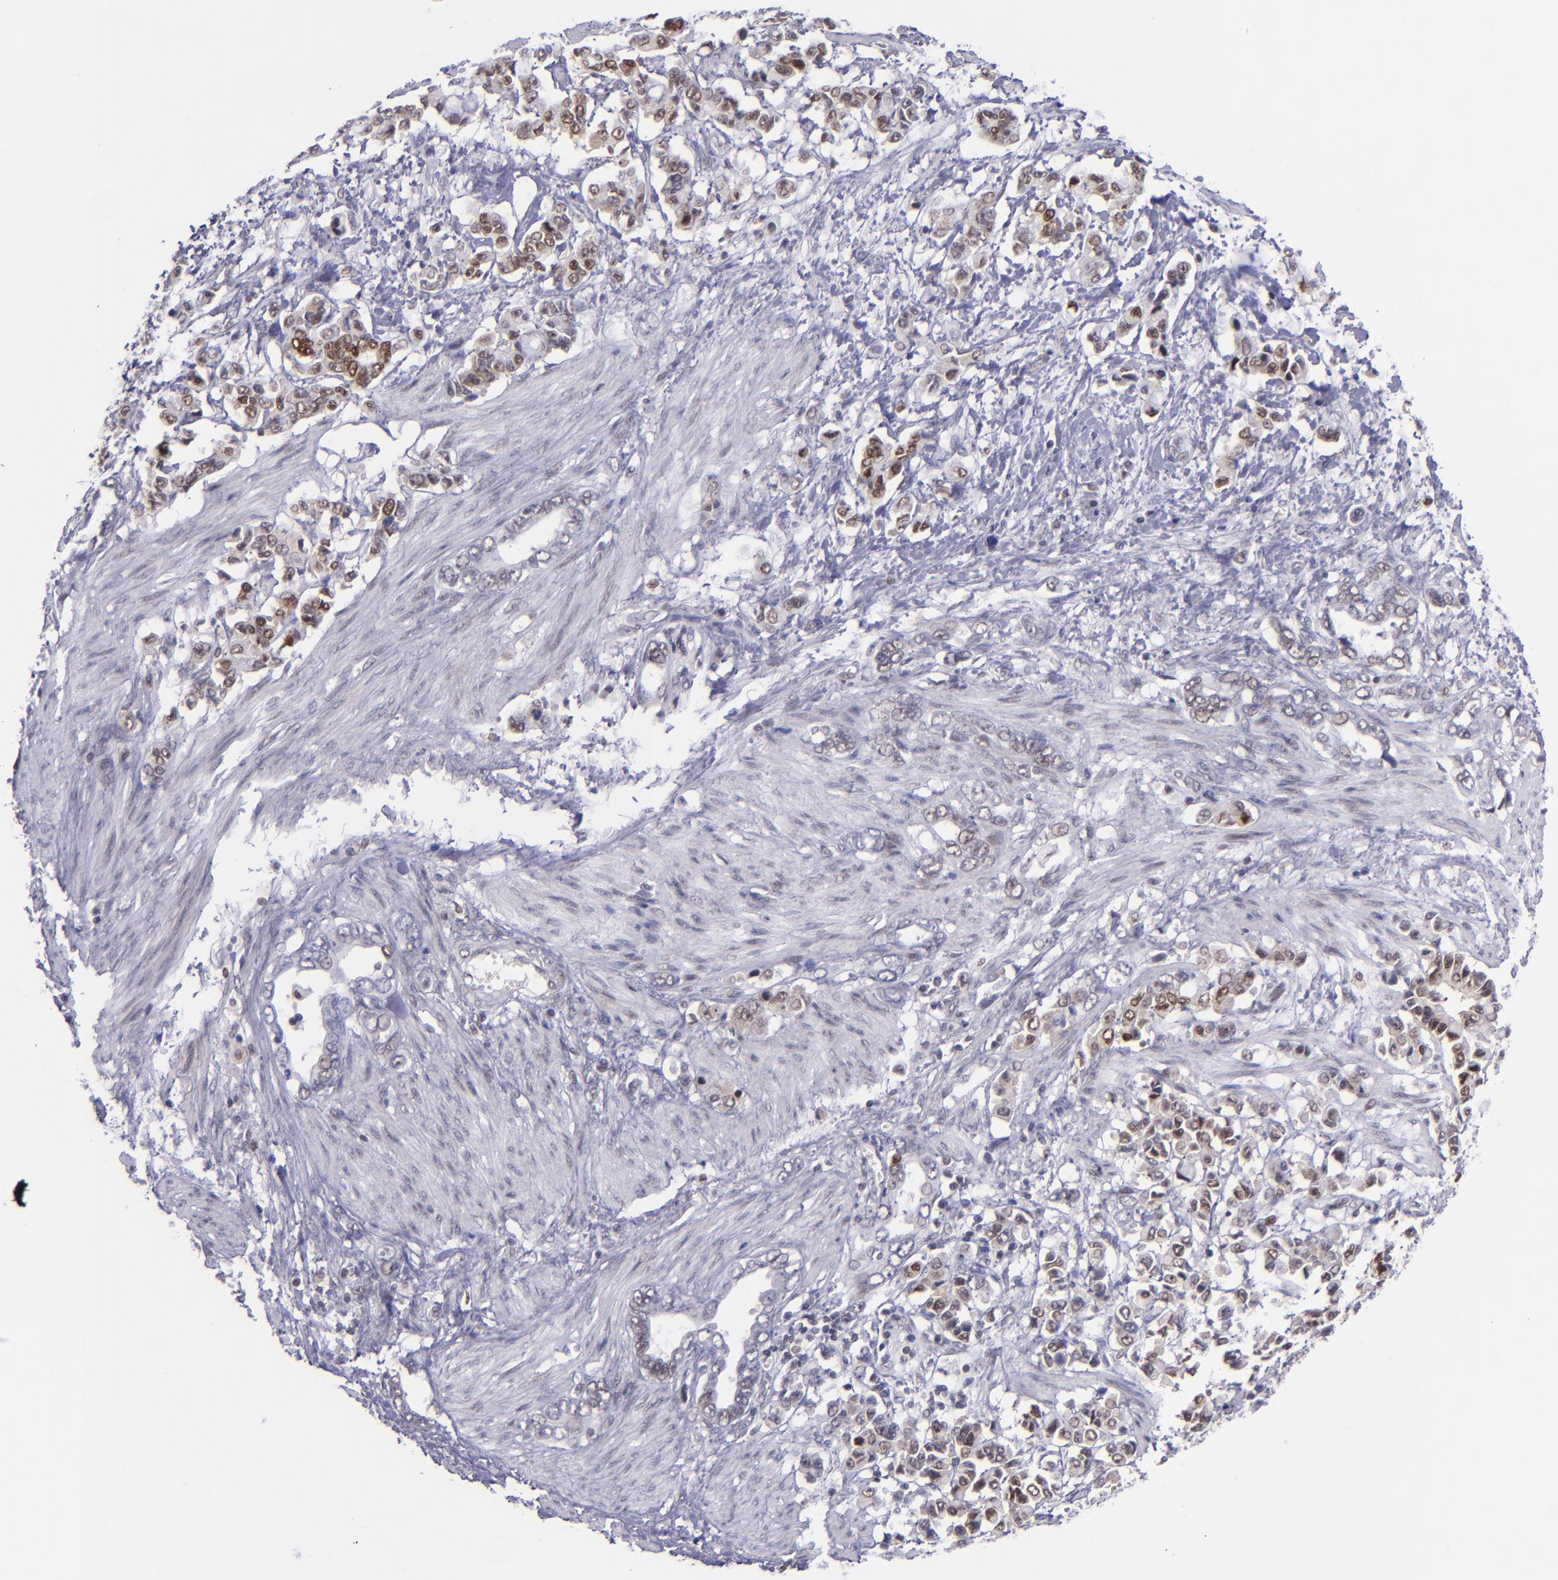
{"staining": {"intensity": "moderate", "quantity": ">75%", "location": "cytoplasmic/membranous,nuclear"}, "tissue": "stomach cancer", "cell_type": "Tumor cells", "image_type": "cancer", "snomed": [{"axis": "morphology", "description": "Adenocarcinoma, NOS"}, {"axis": "topography", "description": "Stomach"}], "caption": "Immunohistochemistry (IHC) micrograph of neoplastic tissue: human stomach cancer (adenocarcinoma) stained using IHC shows medium levels of moderate protein expression localized specifically in the cytoplasmic/membranous and nuclear of tumor cells, appearing as a cytoplasmic/membranous and nuclear brown color.", "gene": "BAG1", "patient": {"sex": "male", "age": 78}}